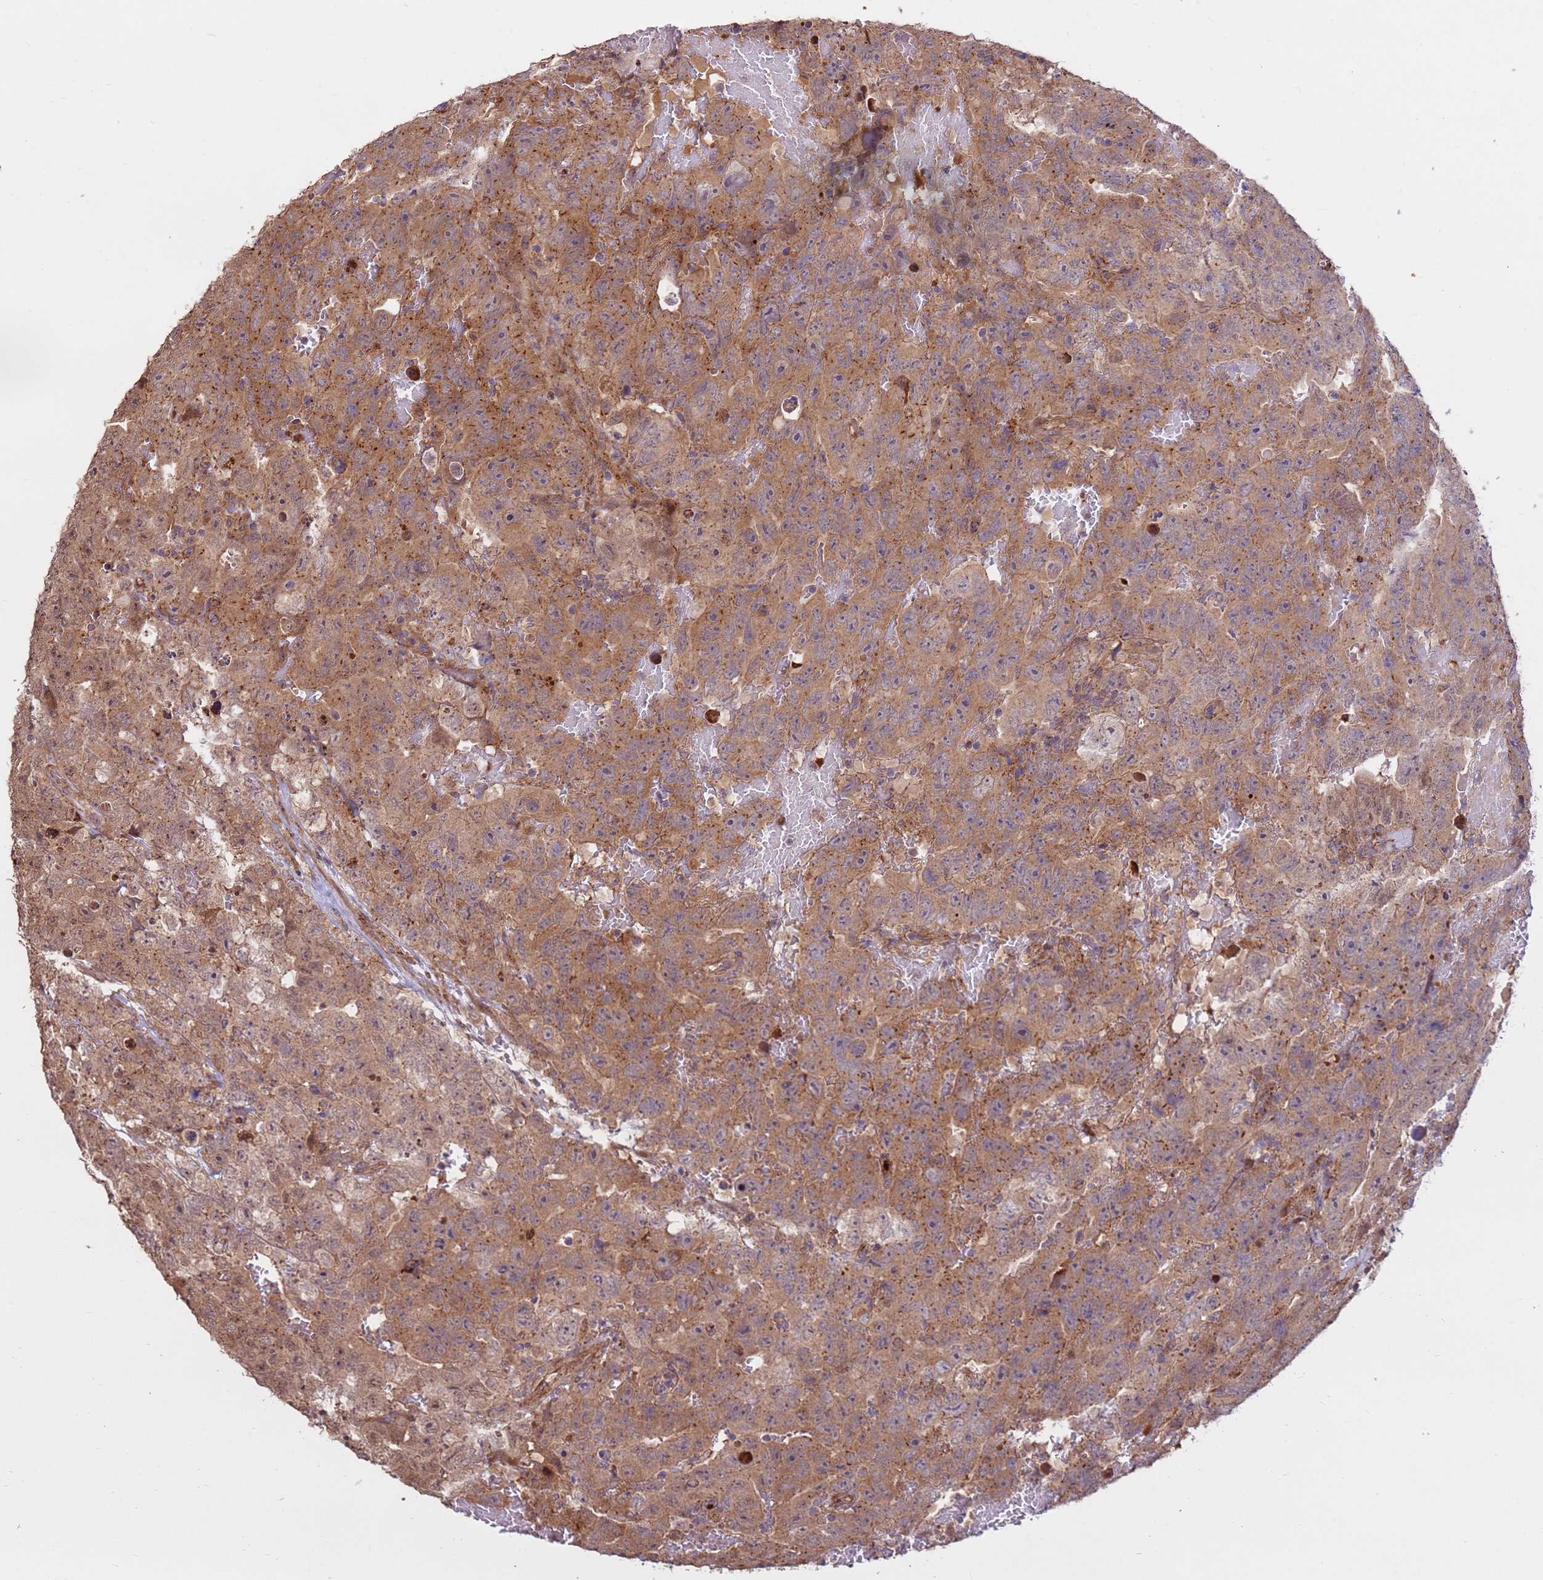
{"staining": {"intensity": "moderate", "quantity": ">75%", "location": "cytoplasmic/membranous"}, "tissue": "testis cancer", "cell_type": "Tumor cells", "image_type": "cancer", "snomed": [{"axis": "morphology", "description": "Carcinoma, Embryonal, NOS"}, {"axis": "topography", "description": "Testis"}], "caption": "Immunohistochemical staining of testis embryonal carcinoma reveals medium levels of moderate cytoplasmic/membranous protein positivity in approximately >75% of tumor cells. (Brightfield microscopy of DAB IHC at high magnification).", "gene": "CCDC112", "patient": {"sex": "male", "age": 45}}